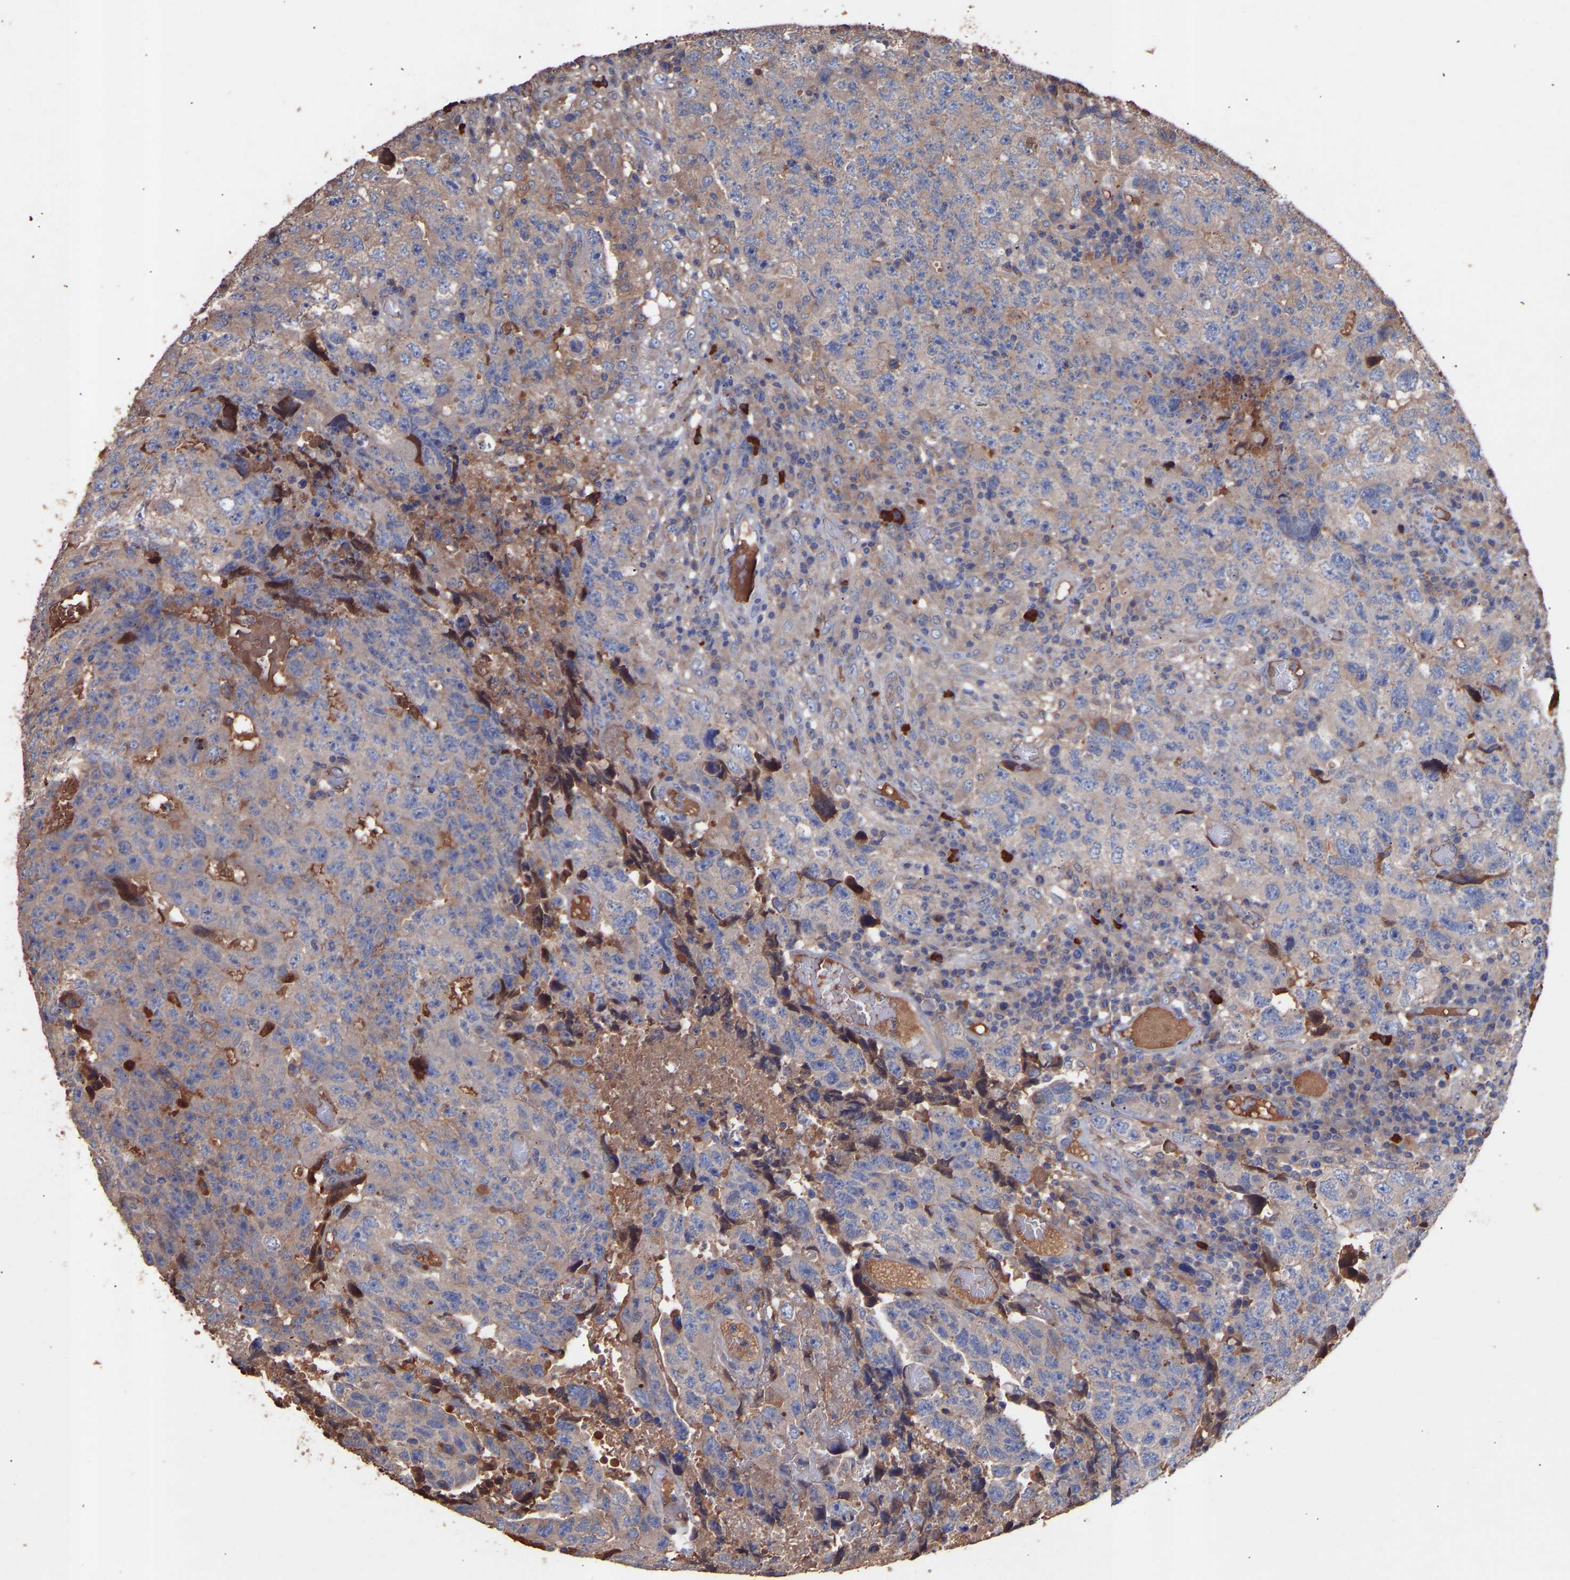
{"staining": {"intensity": "weak", "quantity": "<25%", "location": "cytoplasmic/membranous"}, "tissue": "testis cancer", "cell_type": "Tumor cells", "image_type": "cancer", "snomed": [{"axis": "morphology", "description": "Necrosis, NOS"}, {"axis": "morphology", "description": "Carcinoma, Embryonal, NOS"}, {"axis": "topography", "description": "Testis"}], "caption": "High magnification brightfield microscopy of testis embryonal carcinoma stained with DAB (3,3'-diaminobenzidine) (brown) and counterstained with hematoxylin (blue): tumor cells show no significant staining.", "gene": "TMEM268", "patient": {"sex": "male", "age": 19}}